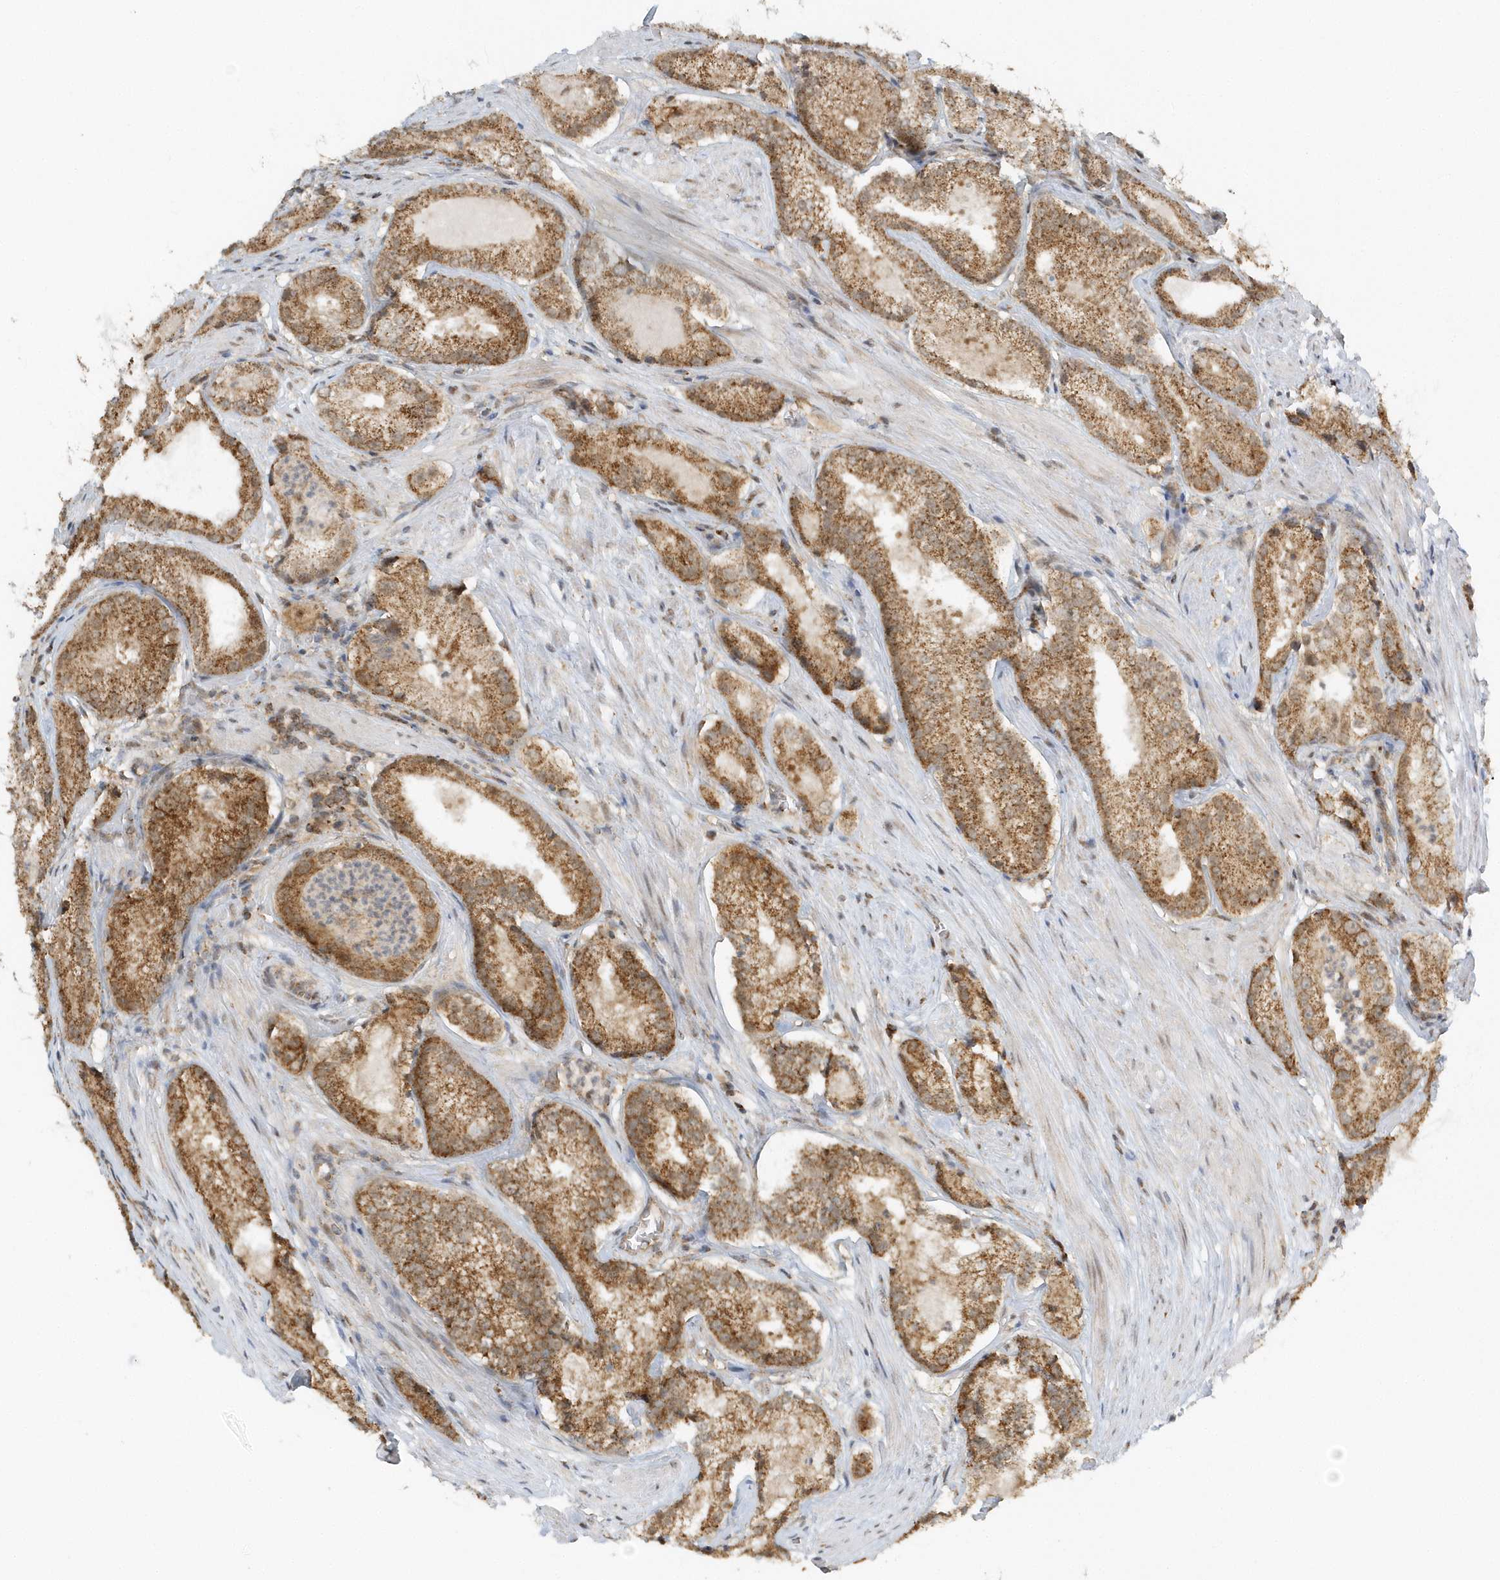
{"staining": {"intensity": "strong", "quantity": ">75%", "location": "cytoplasmic/membranous"}, "tissue": "prostate cancer", "cell_type": "Tumor cells", "image_type": "cancer", "snomed": [{"axis": "morphology", "description": "Adenocarcinoma, Low grade"}, {"axis": "topography", "description": "Prostate"}], "caption": "A high amount of strong cytoplasmic/membranous expression is seen in approximately >75% of tumor cells in prostate adenocarcinoma (low-grade) tissue.", "gene": "PSMD6", "patient": {"sex": "male", "age": 54}}